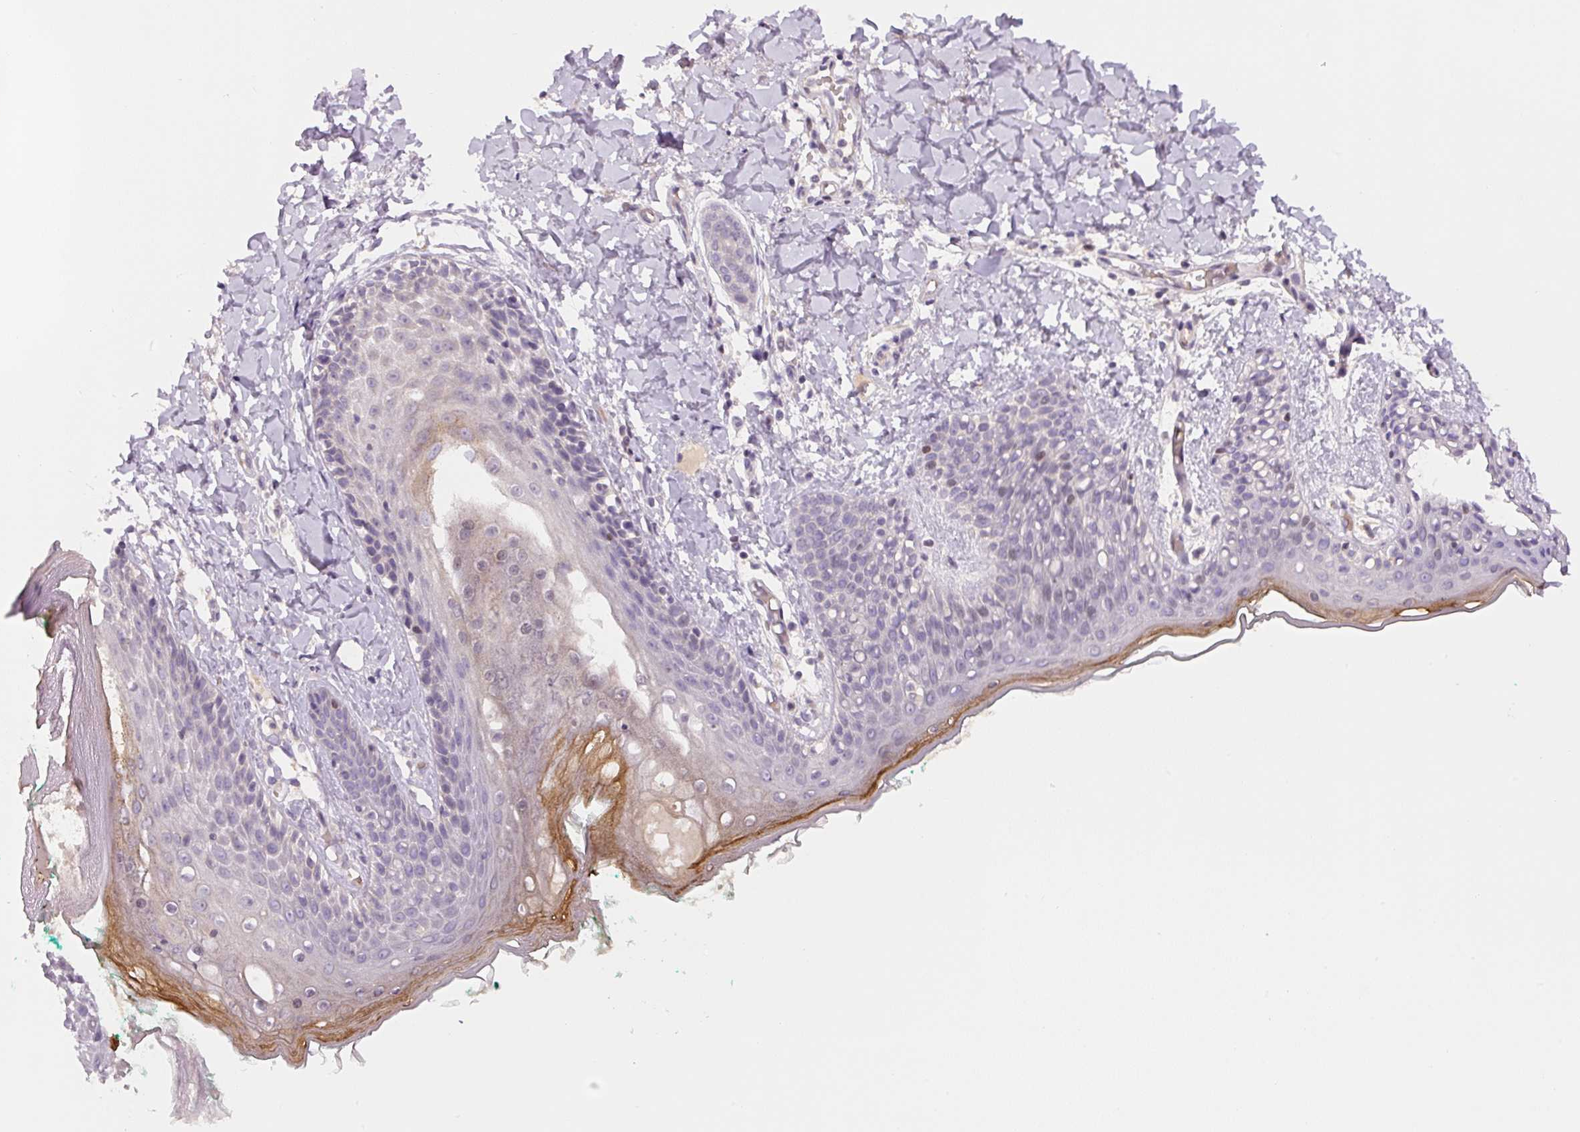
{"staining": {"intensity": "negative", "quantity": "none", "location": "none"}, "tissue": "skin", "cell_type": "Fibroblasts", "image_type": "normal", "snomed": [{"axis": "morphology", "description": "Normal tissue, NOS"}, {"axis": "topography", "description": "Skin"}], "caption": "Fibroblasts are negative for brown protein staining in benign skin. The staining was performed using DAB (3,3'-diaminobenzidine) to visualize the protein expression in brown, while the nuclei were stained in blue with hematoxylin (Magnification: 20x).", "gene": "YIF1B", "patient": {"sex": "male", "age": 16}}